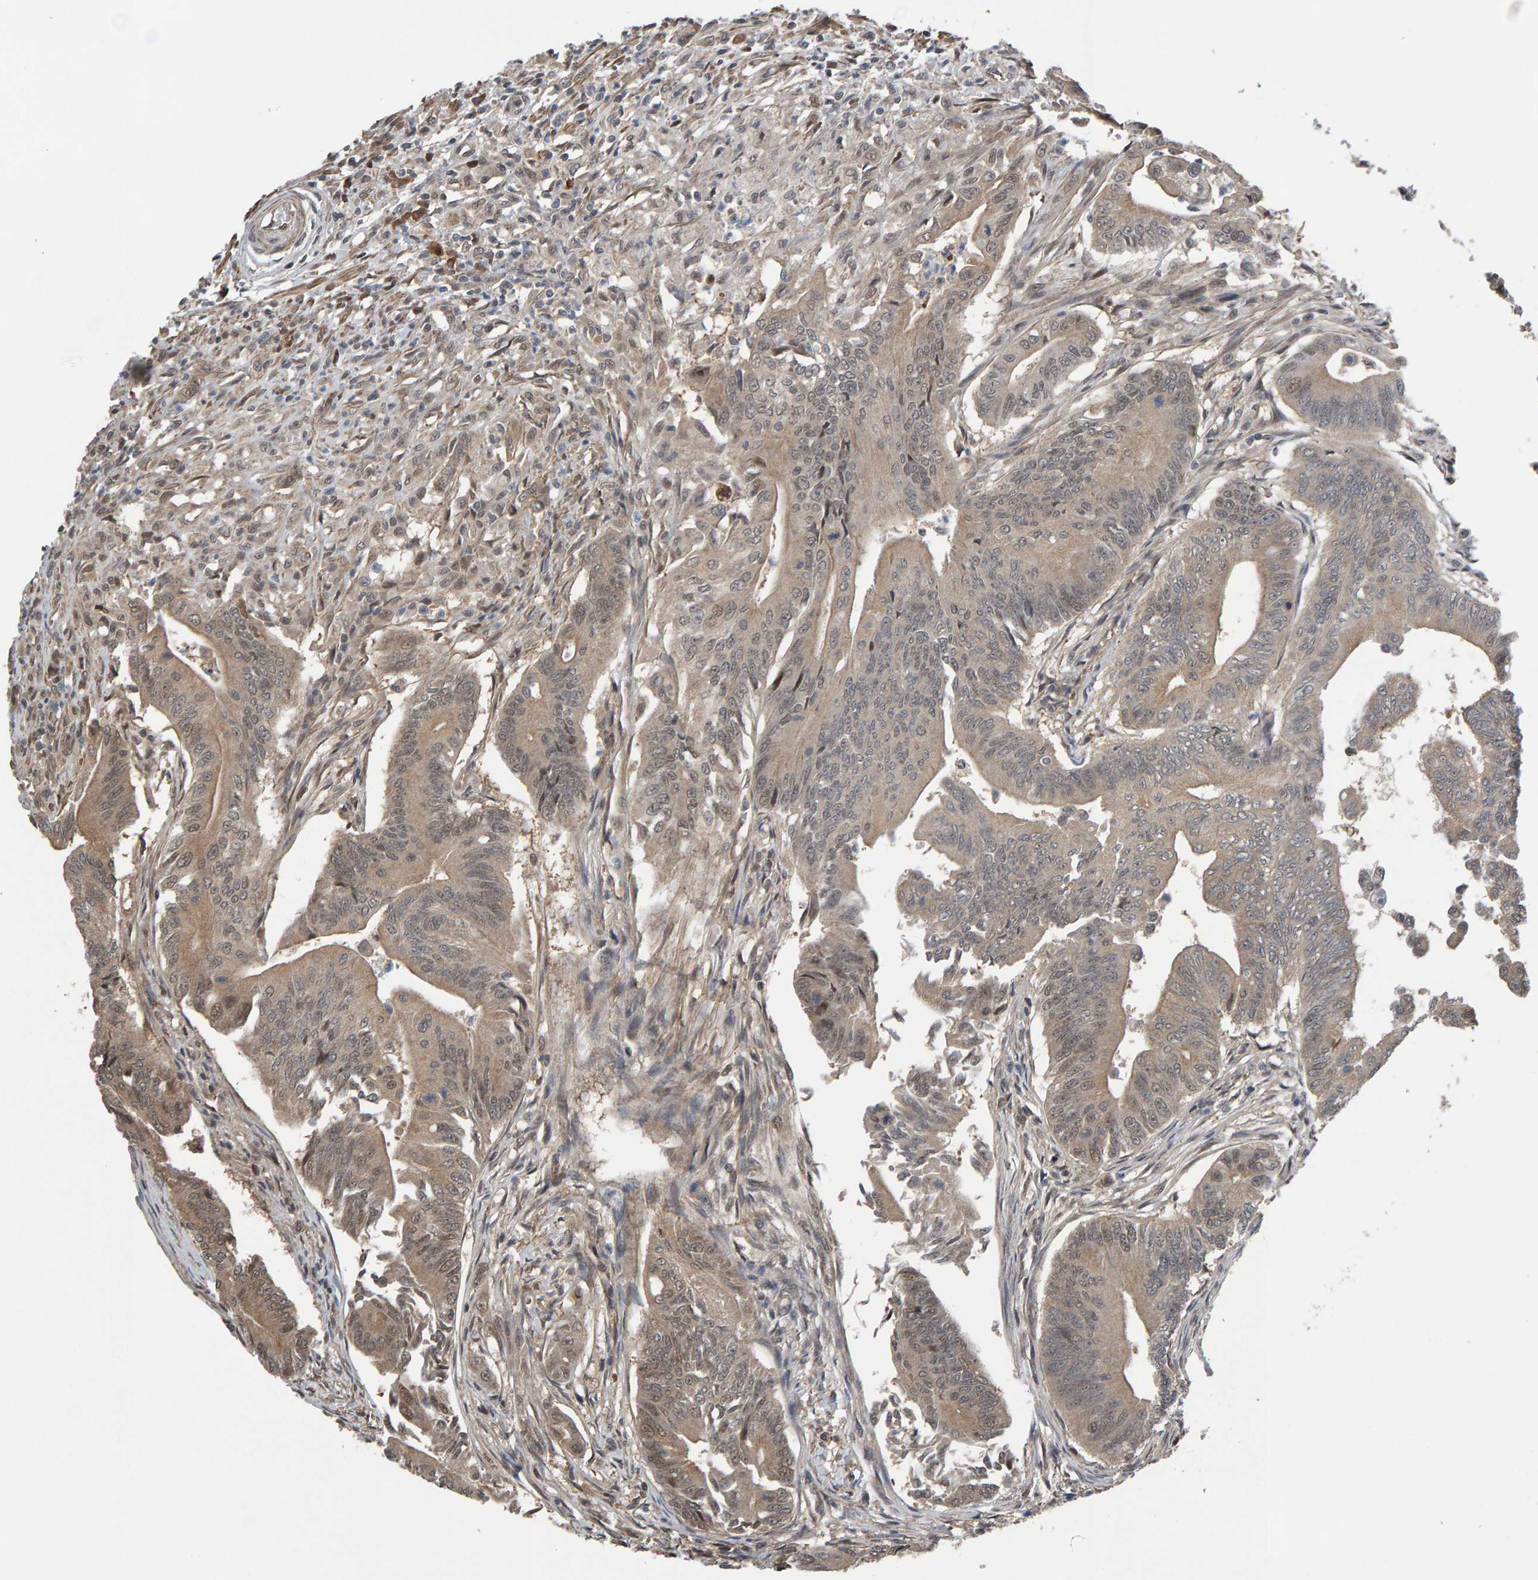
{"staining": {"intensity": "weak", "quantity": ">75%", "location": "cytoplasmic/membranous"}, "tissue": "colorectal cancer", "cell_type": "Tumor cells", "image_type": "cancer", "snomed": [{"axis": "morphology", "description": "Adenoma, NOS"}, {"axis": "morphology", "description": "Adenocarcinoma, NOS"}, {"axis": "topography", "description": "Colon"}], "caption": "Protein expression analysis of human colorectal cancer (adenocarcinoma) reveals weak cytoplasmic/membranous positivity in approximately >75% of tumor cells.", "gene": "COASY", "patient": {"sex": "male", "age": 79}}